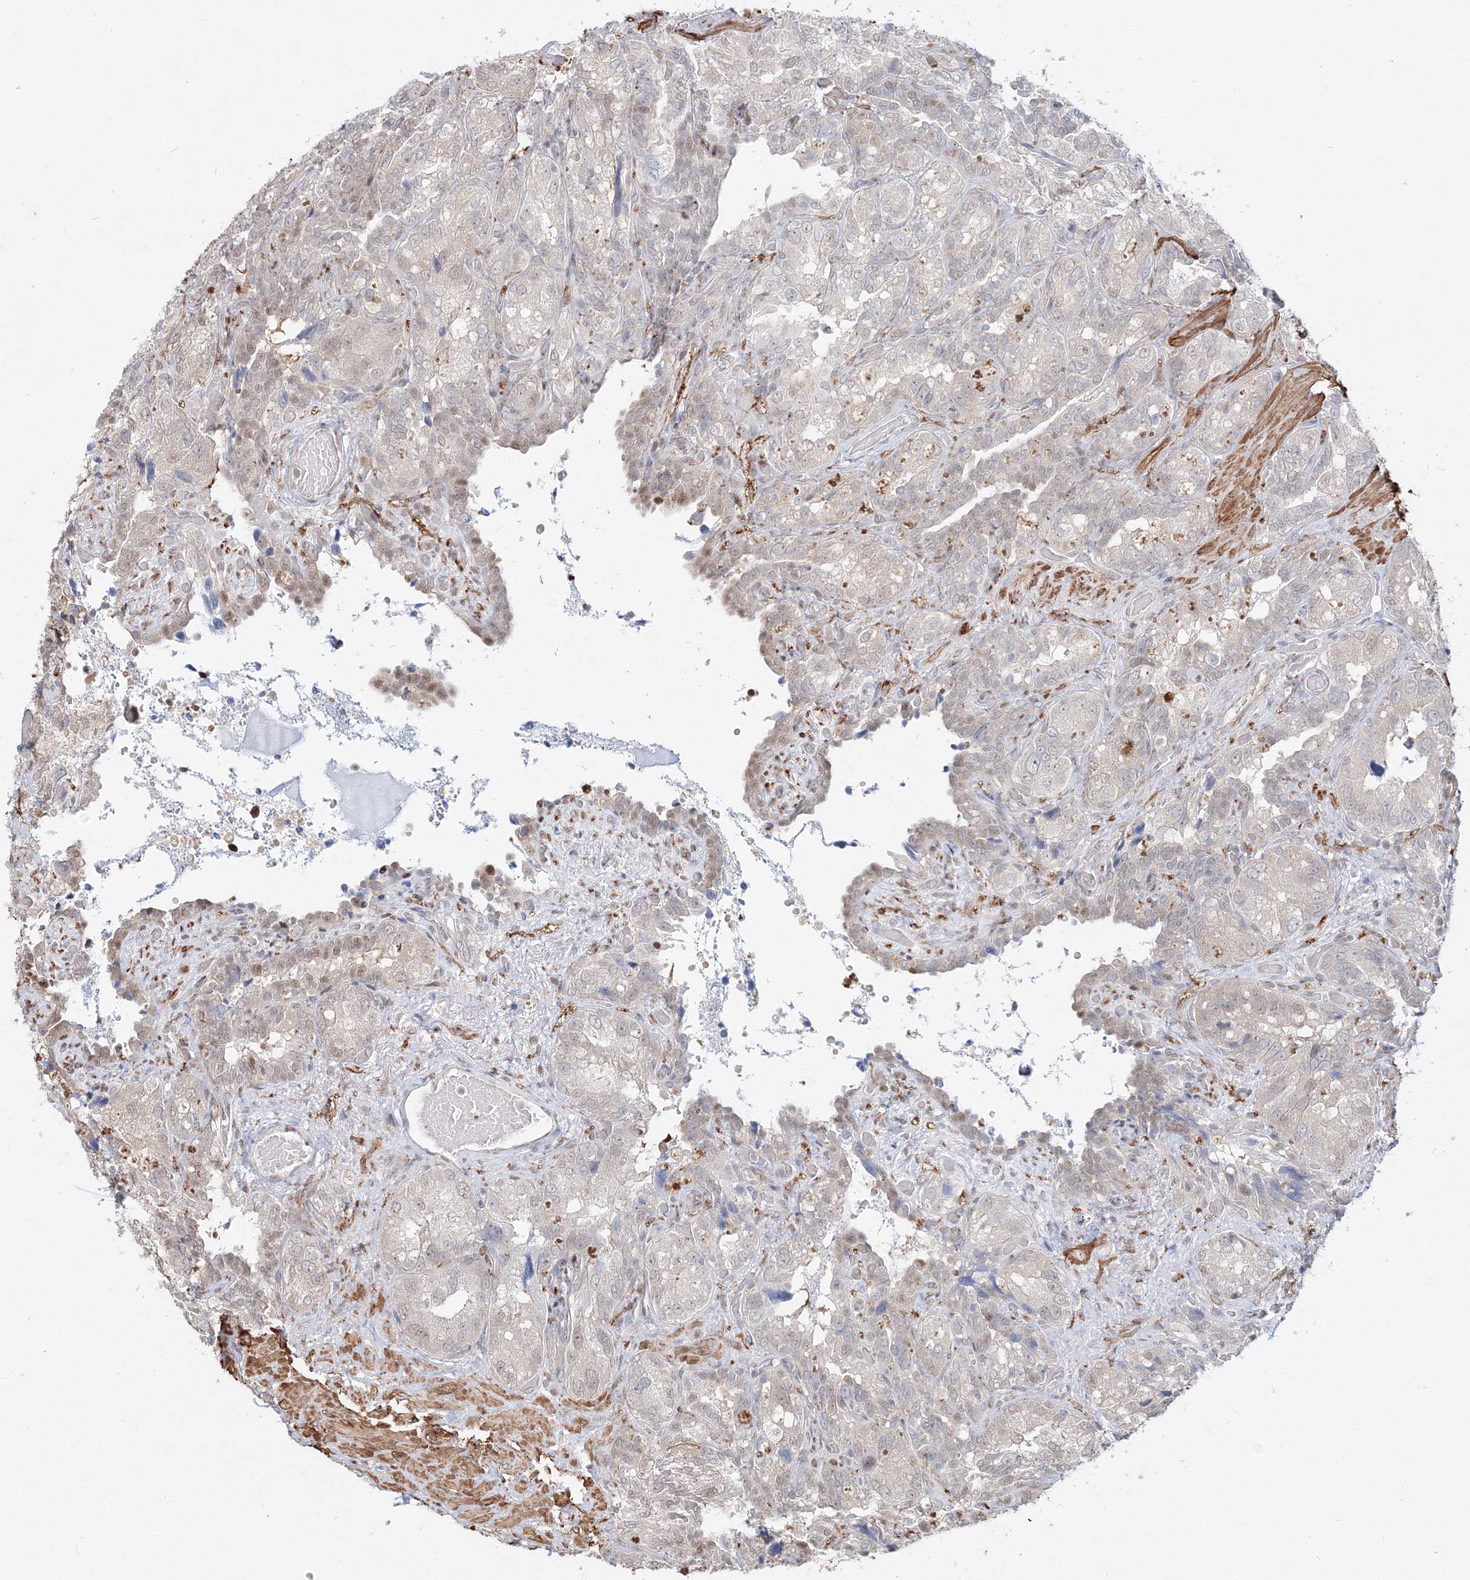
{"staining": {"intensity": "moderate", "quantity": "<25%", "location": "nuclear"}, "tissue": "seminal vesicle", "cell_type": "Glandular cells", "image_type": "normal", "snomed": [{"axis": "morphology", "description": "Normal tissue, NOS"}, {"axis": "topography", "description": "Seminal veicle"}, {"axis": "topography", "description": "Peripheral nerve tissue"}], "caption": "Human seminal vesicle stained for a protein (brown) demonstrates moderate nuclear positive positivity in about <25% of glandular cells.", "gene": "ARHGAP21", "patient": {"sex": "male", "age": 67}}